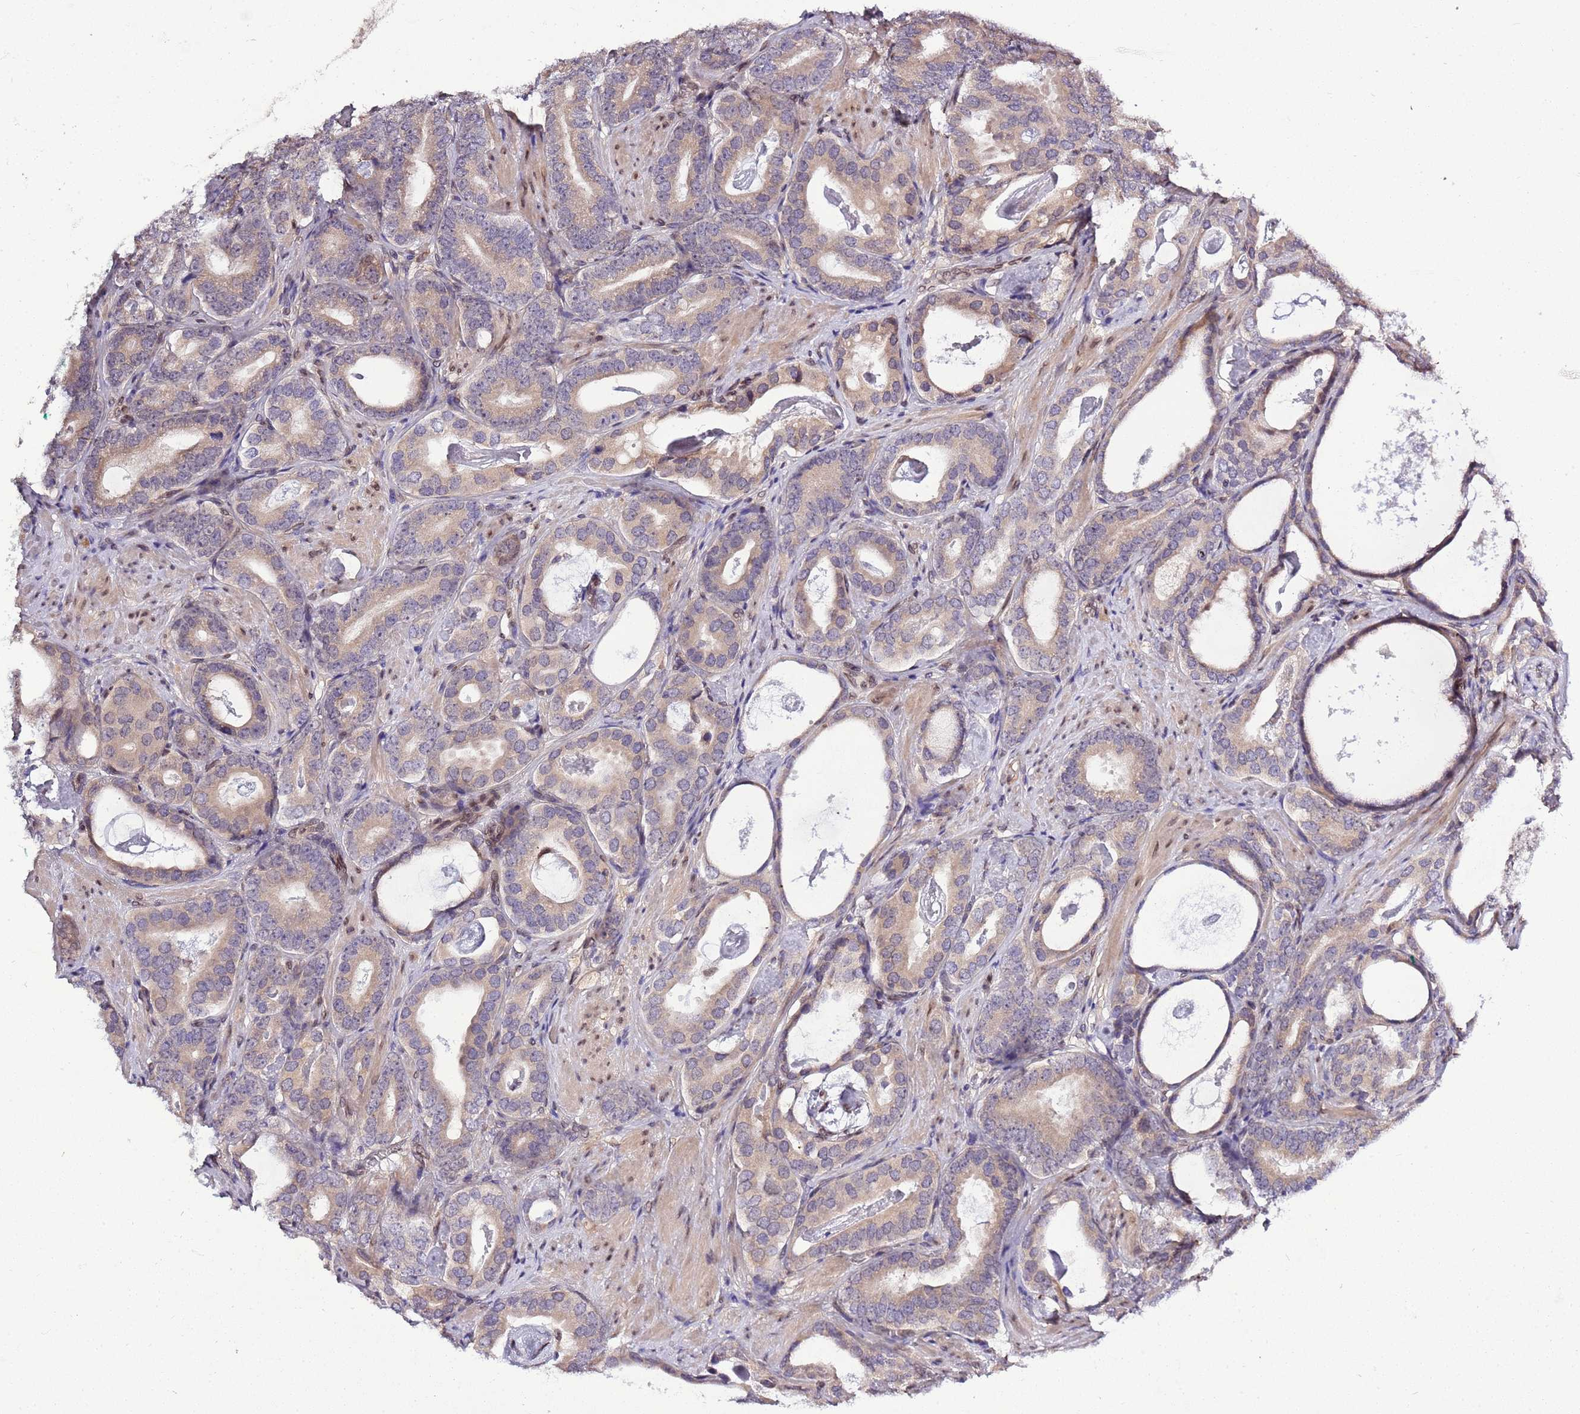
{"staining": {"intensity": "weak", "quantity": "<25%", "location": "cytoplasmic/membranous"}, "tissue": "prostate cancer", "cell_type": "Tumor cells", "image_type": "cancer", "snomed": [{"axis": "morphology", "description": "Adenocarcinoma, Low grade"}, {"axis": "topography", "description": "Prostate"}], "caption": "Prostate cancer was stained to show a protein in brown. There is no significant staining in tumor cells.", "gene": "ZNF665", "patient": {"sex": "male", "age": 71}}